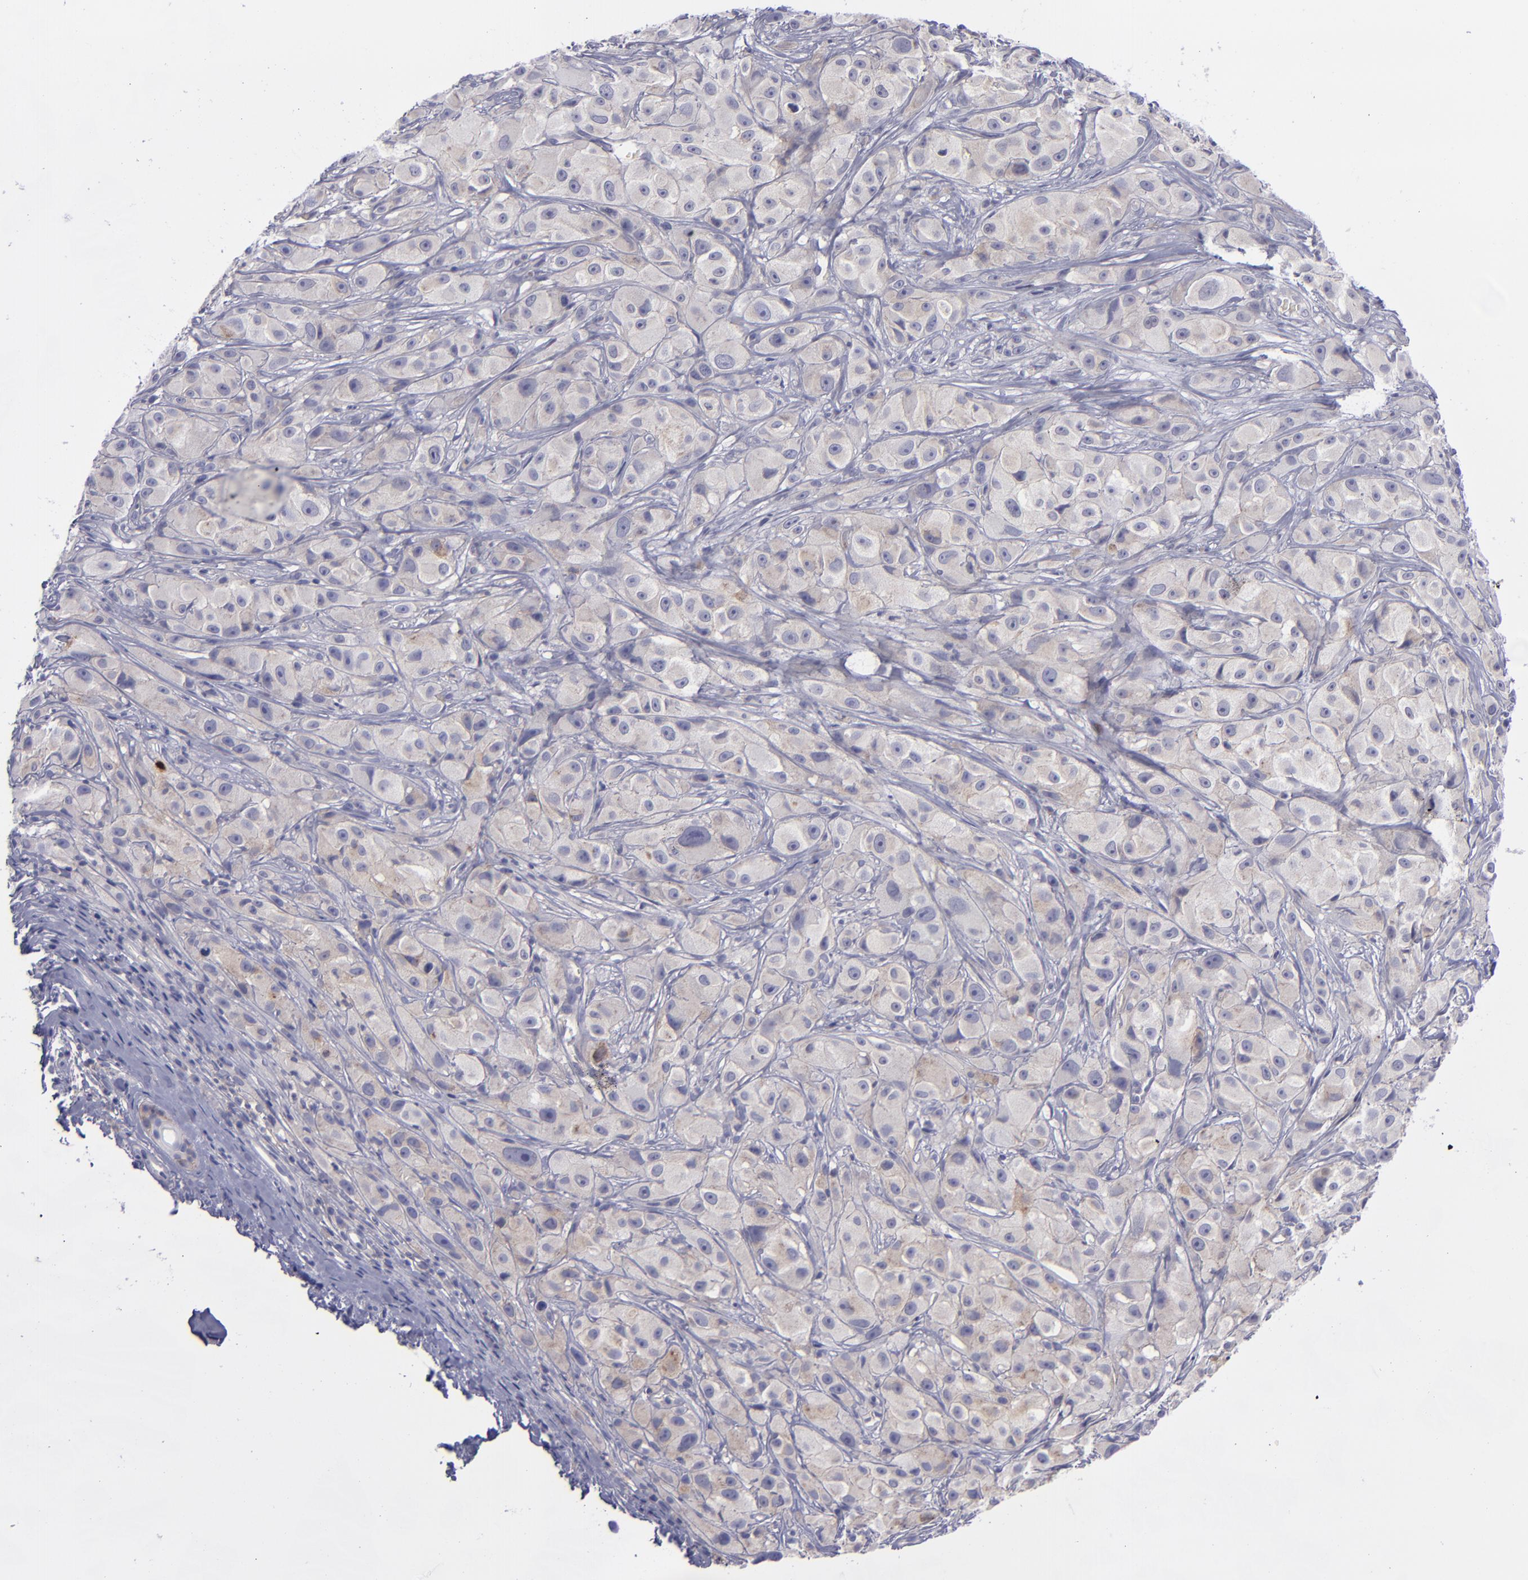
{"staining": {"intensity": "weak", "quantity": "25%-75%", "location": "cytoplasmic/membranous"}, "tissue": "melanoma", "cell_type": "Tumor cells", "image_type": "cancer", "snomed": [{"axis": "morphology", "description": "Malignant melanoma, NOS"}, {"axis": "topography", "description": "Skin"}], "caption": "Melanoma stained with IHC exhibits weak cytoplasmic/membranous expression in approximately 25%-75% of tumor cells. The protein of interest is stained brown, and the nuclei are stained in blue (DAB IHC with brightfield microscopy, high magnification).", "gene": "BSG", "patient": {"sex": "male", "age": 56}}